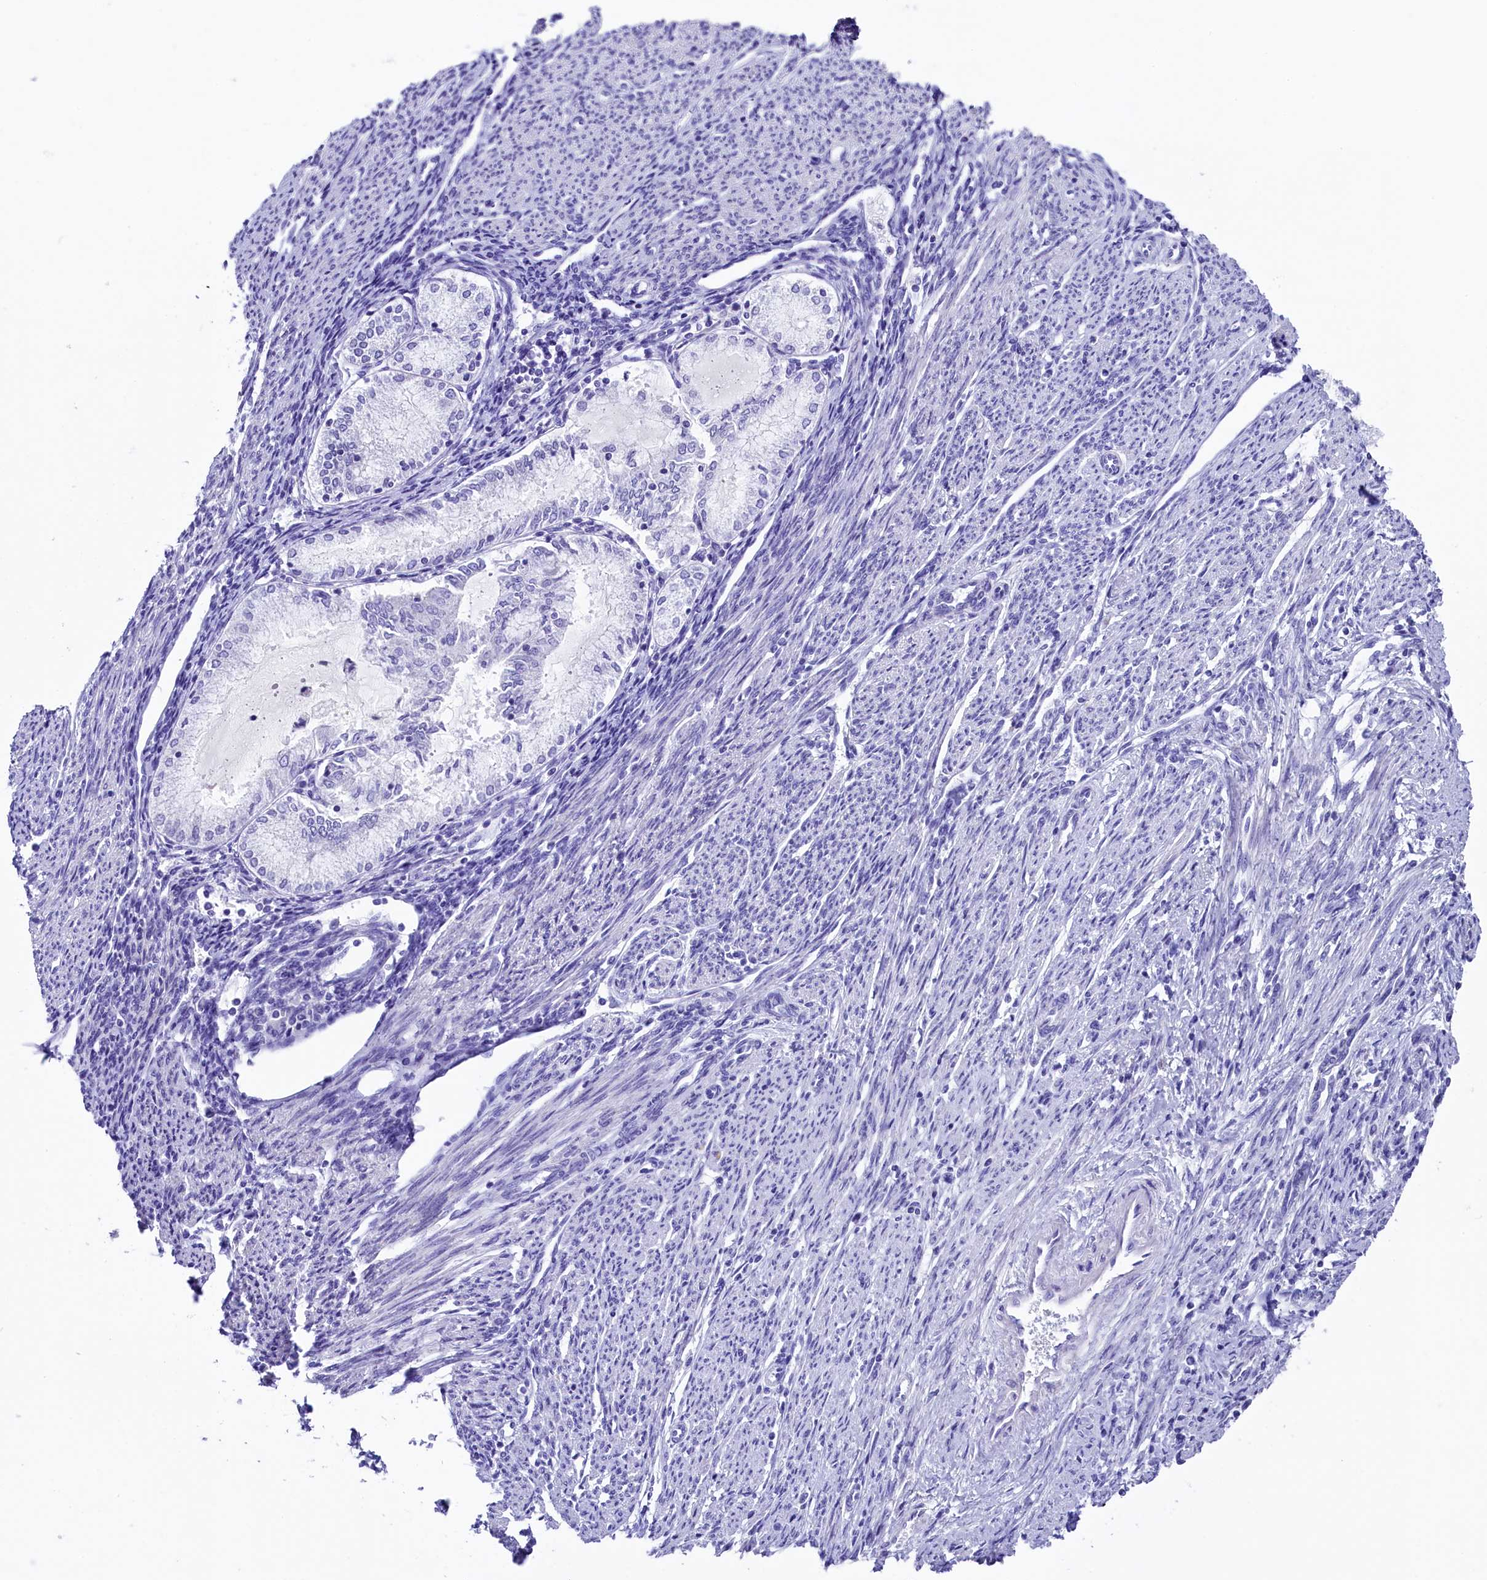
{"staining": {"intensity": "negative", "quantity": "none", "location": "none"}, "tissue": "endometrial cancer", "cell_type": "Tumor cells", "image_type": "cancer", "snomed": [{"axis": "morphology", "description": "Adenocarcinoma, NOS"}, {"axis": "topography", "description": "Endometrium"}], "caption": "An IHC photomicrograph of endometrial cancer (adenocarcinoma) is shown. There is no staining in tumor cells of endometrial cancer (adenocarcinoma).", "gene": "SKIDA1", "patient": {"sex": "female", "age": 79}}